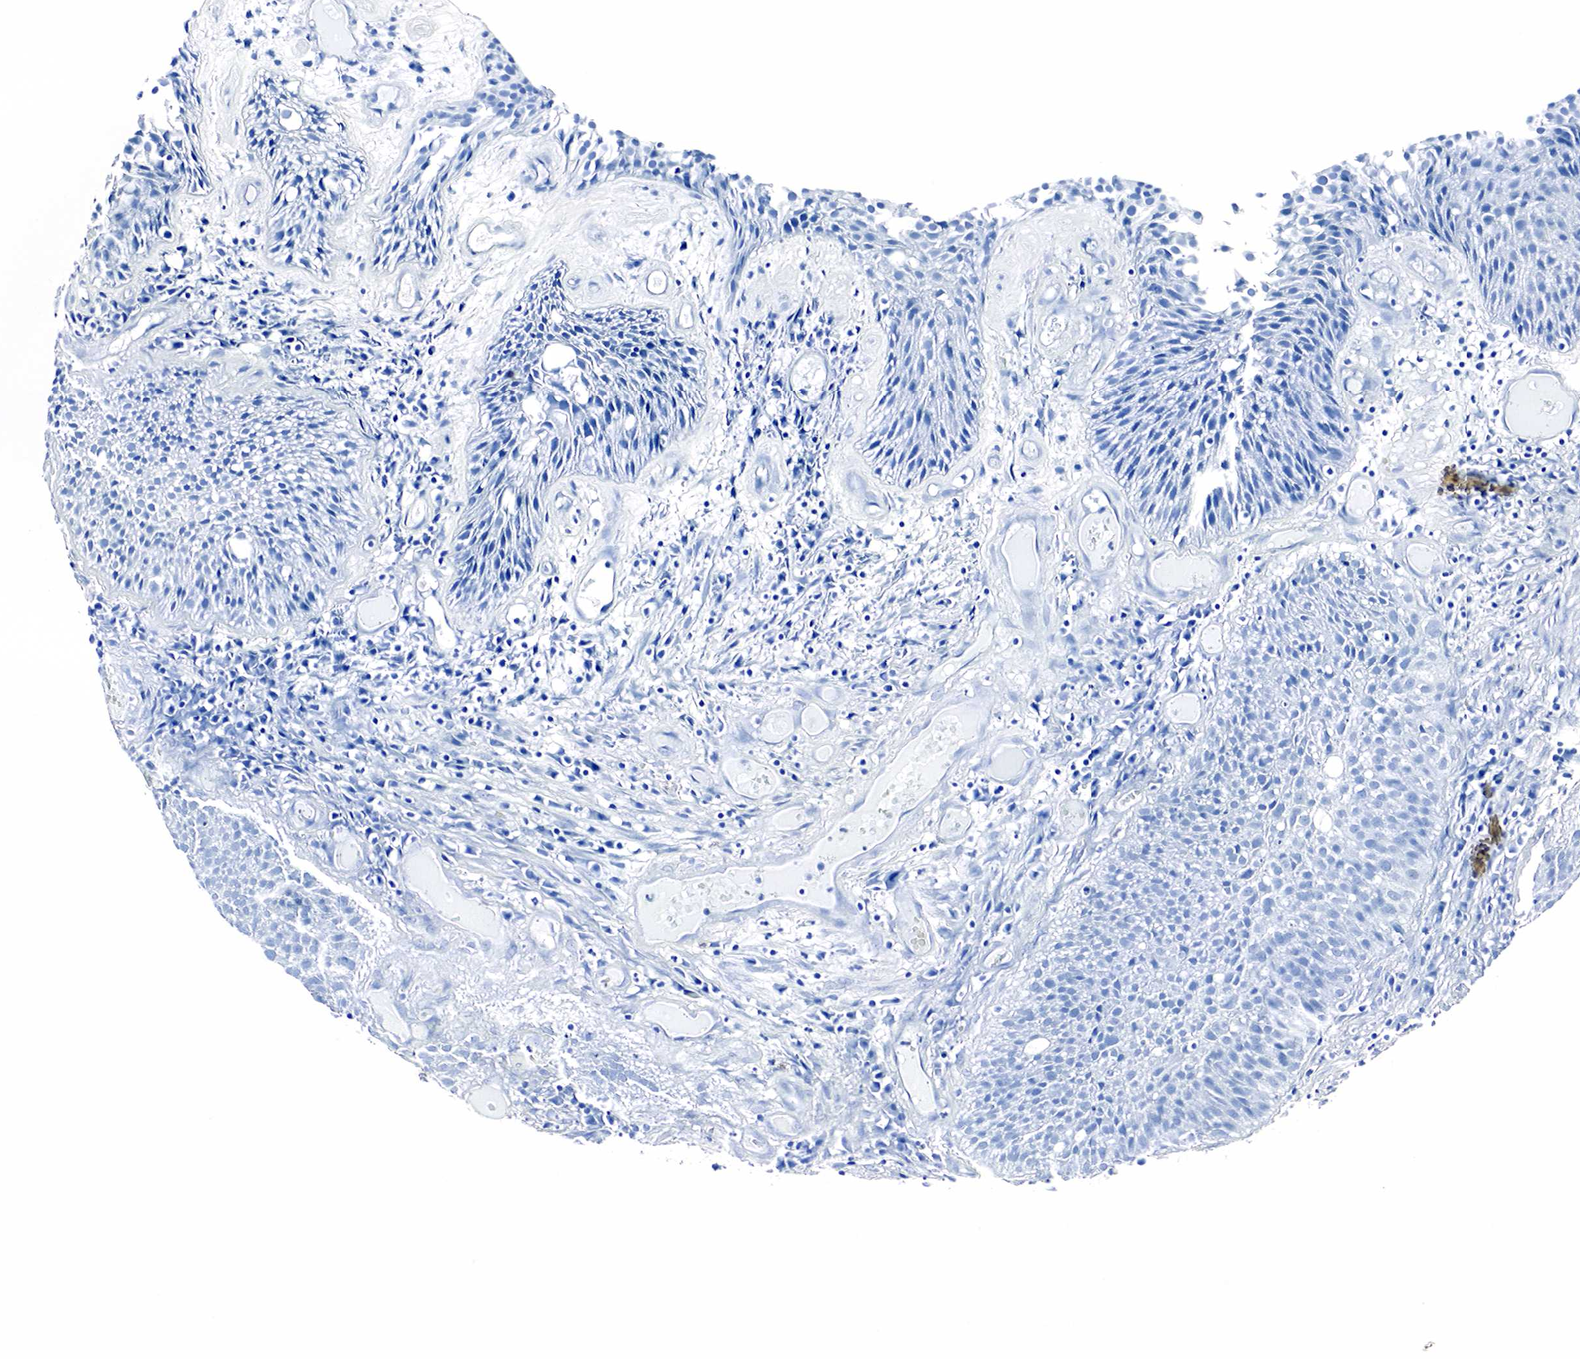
{"staining": {"intensity": "negative", "quantity": "none", "location": "none"}, "tissue": "urothelial cancer", "cell_type": "Tumor cells", "image_type": "cancer", "snomed": [{"axis": "morphology", "description": "Urothelial carcinoma, Low grade"}, {"axis": "topography", "description": "Urinary bladder"}], "caption": "A high-resolution micrograph shows IHC staining of low-grade urothelial carcinoma, which shows no significant expression in tumor cells.", "gene": "GAST", "patient": {"sex": "male", "age": 85}}